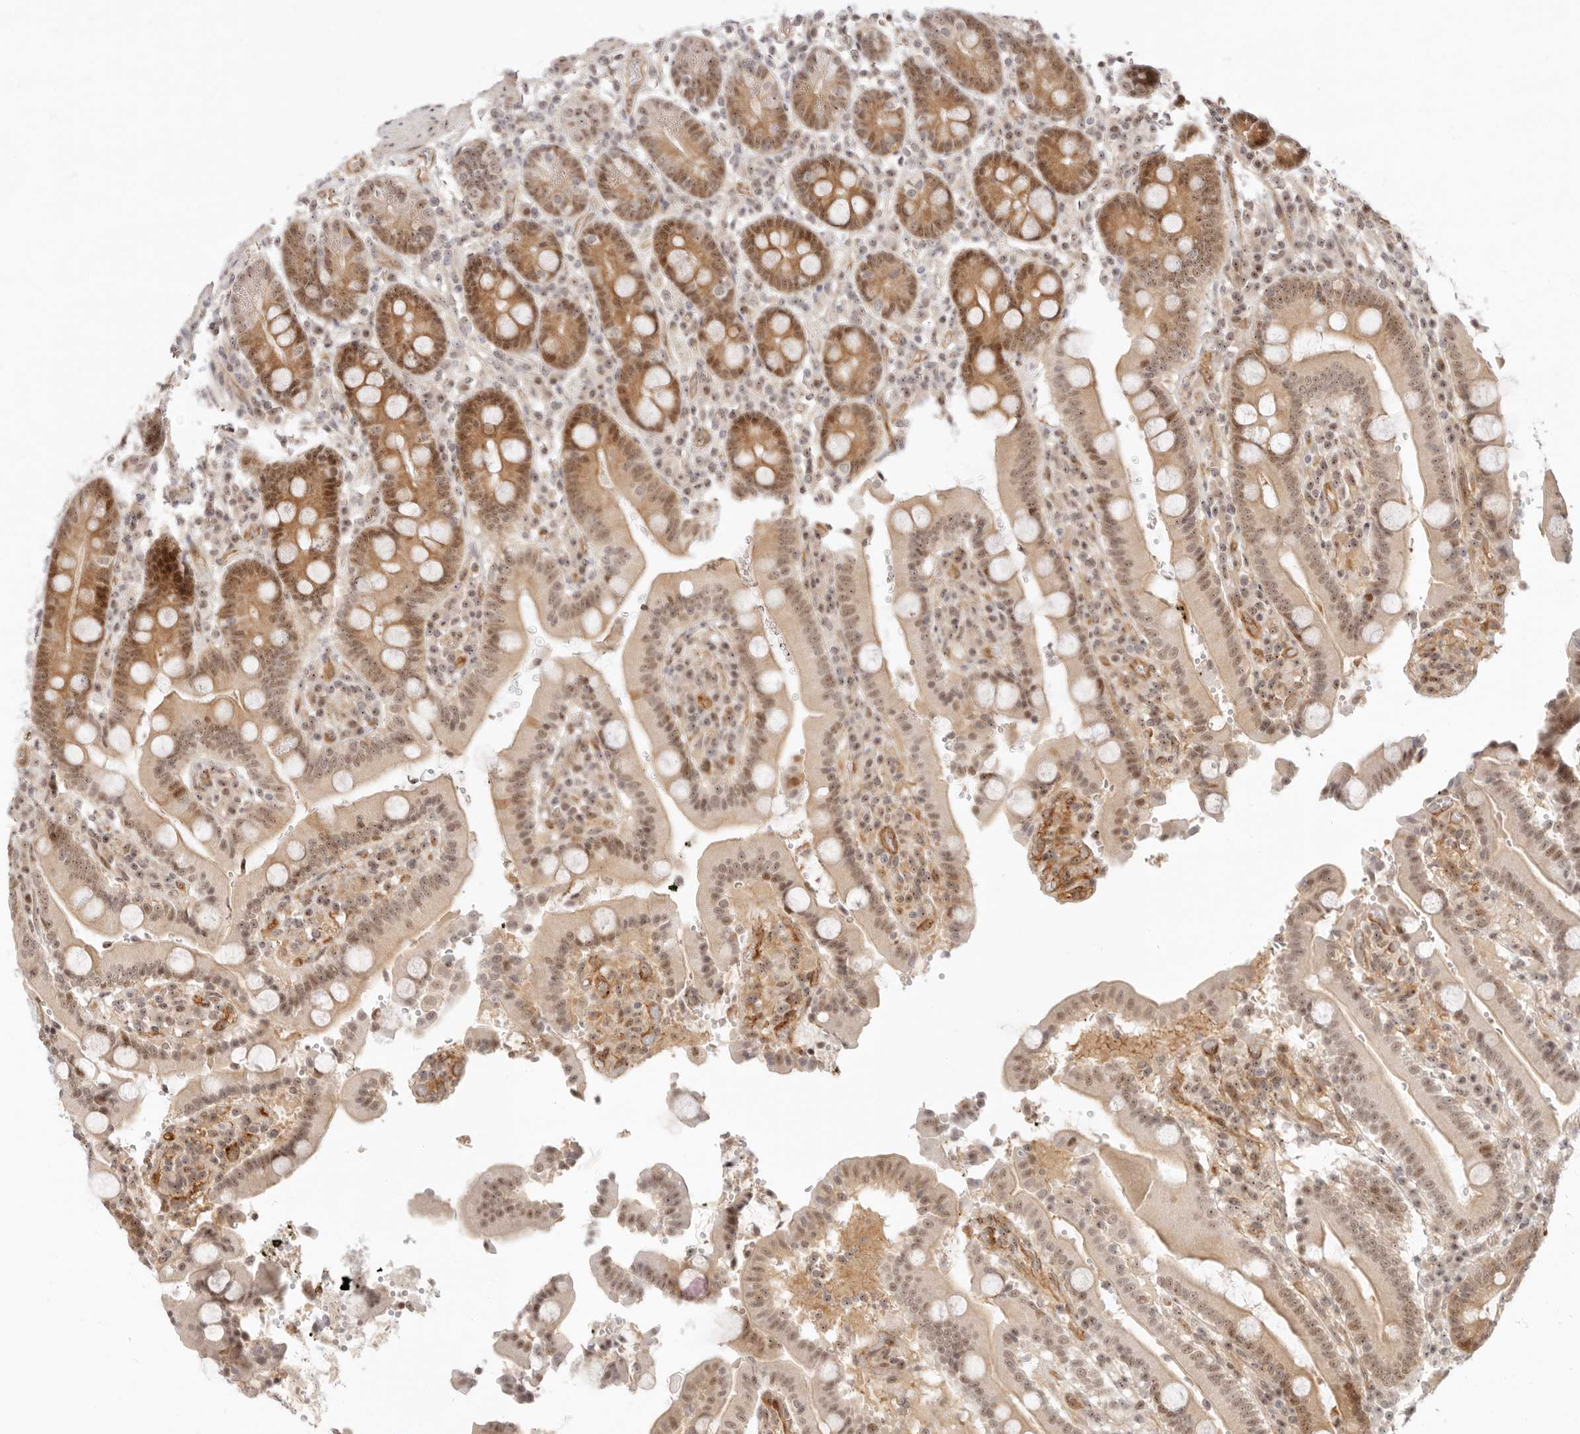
{"staining": {"intensity": "moderate", "quantity": ">75%", "location": "cytoplasmic/membranous,nuclear"}, "tissue": "duodenum", "cell_type": "Glandular cells", "image_type": "normal", "snomed": [{"axis": "morphology", "description": "Normal tissue, NOS"}, {"axis": "topography", "description": "Small intestine, NOS"}], "caption": "A photomicrograph of human duodenum stained for a protein exhibits moderate cytoplasmic/membranous,nuclear brown staining in glandular cells. The staining was performed using DAB (3,3'-diaminobenzidine) to visualize the protein expression in brown, while the nuclei were stained in blue with hematoxylin (Magnification: 20x).", "gene": "BAP1", "patient": {"sex": "female", "age": 71}}